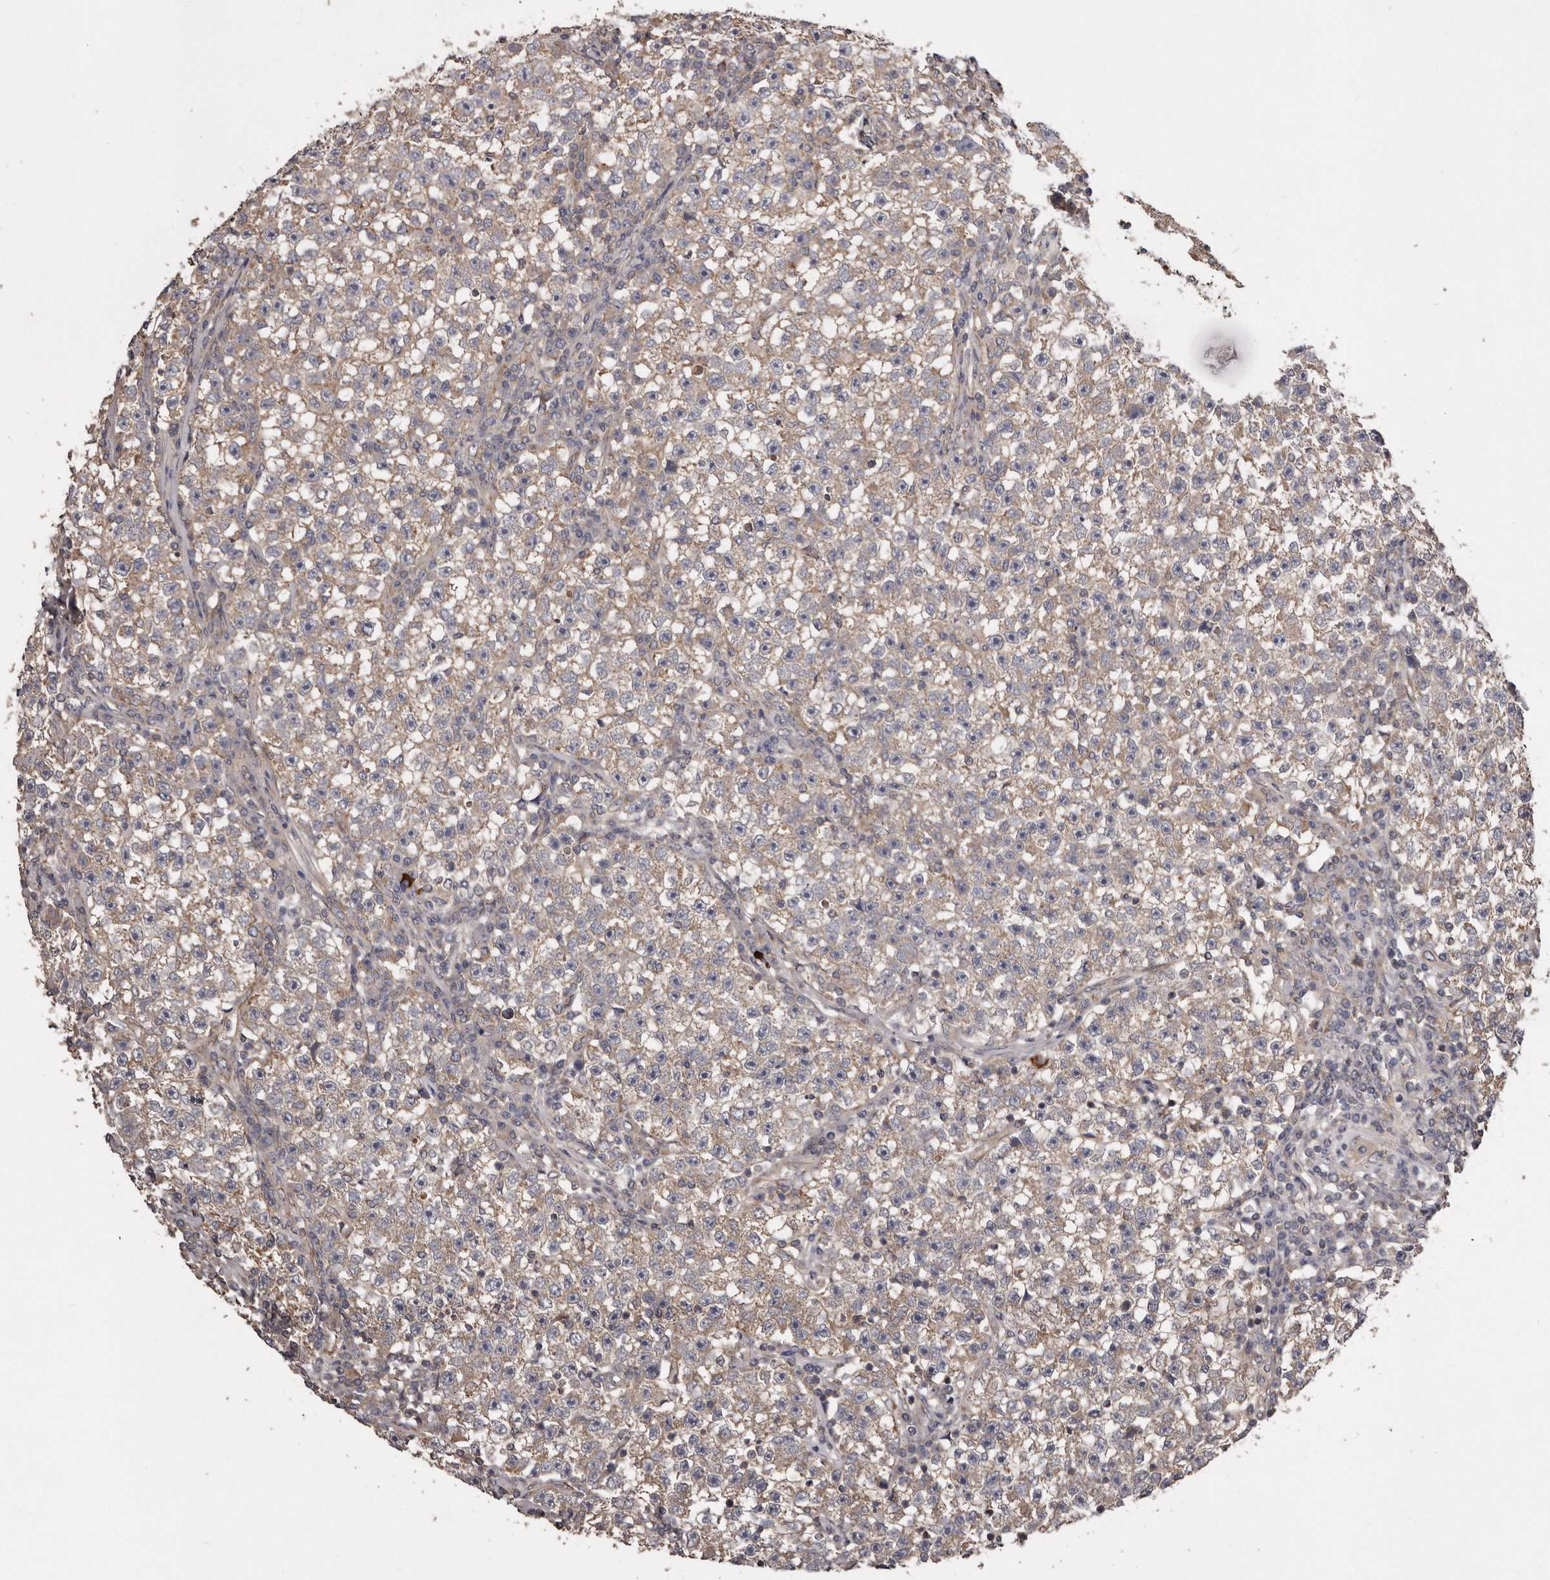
{"staining": {"intensity": "weak", "quantity": ">75%", "location": "cytoplasmic/membranous"}, "tissue": "testis cancer", "cell_type": "Tumor cells", "image_type": "cancer", "snomed": [{"axis": "morphology", "description": "Seminoma, NOS"}, {"axis": "topography", "description": "Testis"}], "caption": "Immunohistochemistry (IHC) image of neoplastic tissue: human testis cancer stained using immunohistochemistry displays low levels of weak protein expression localized specifically in the cytoplasmic/membranous of tumor cells, appearing as a cytoplasmic/membranous brown color.", "gene": "ARMCX1", "patient": {"sex": "male", "age": 22}}